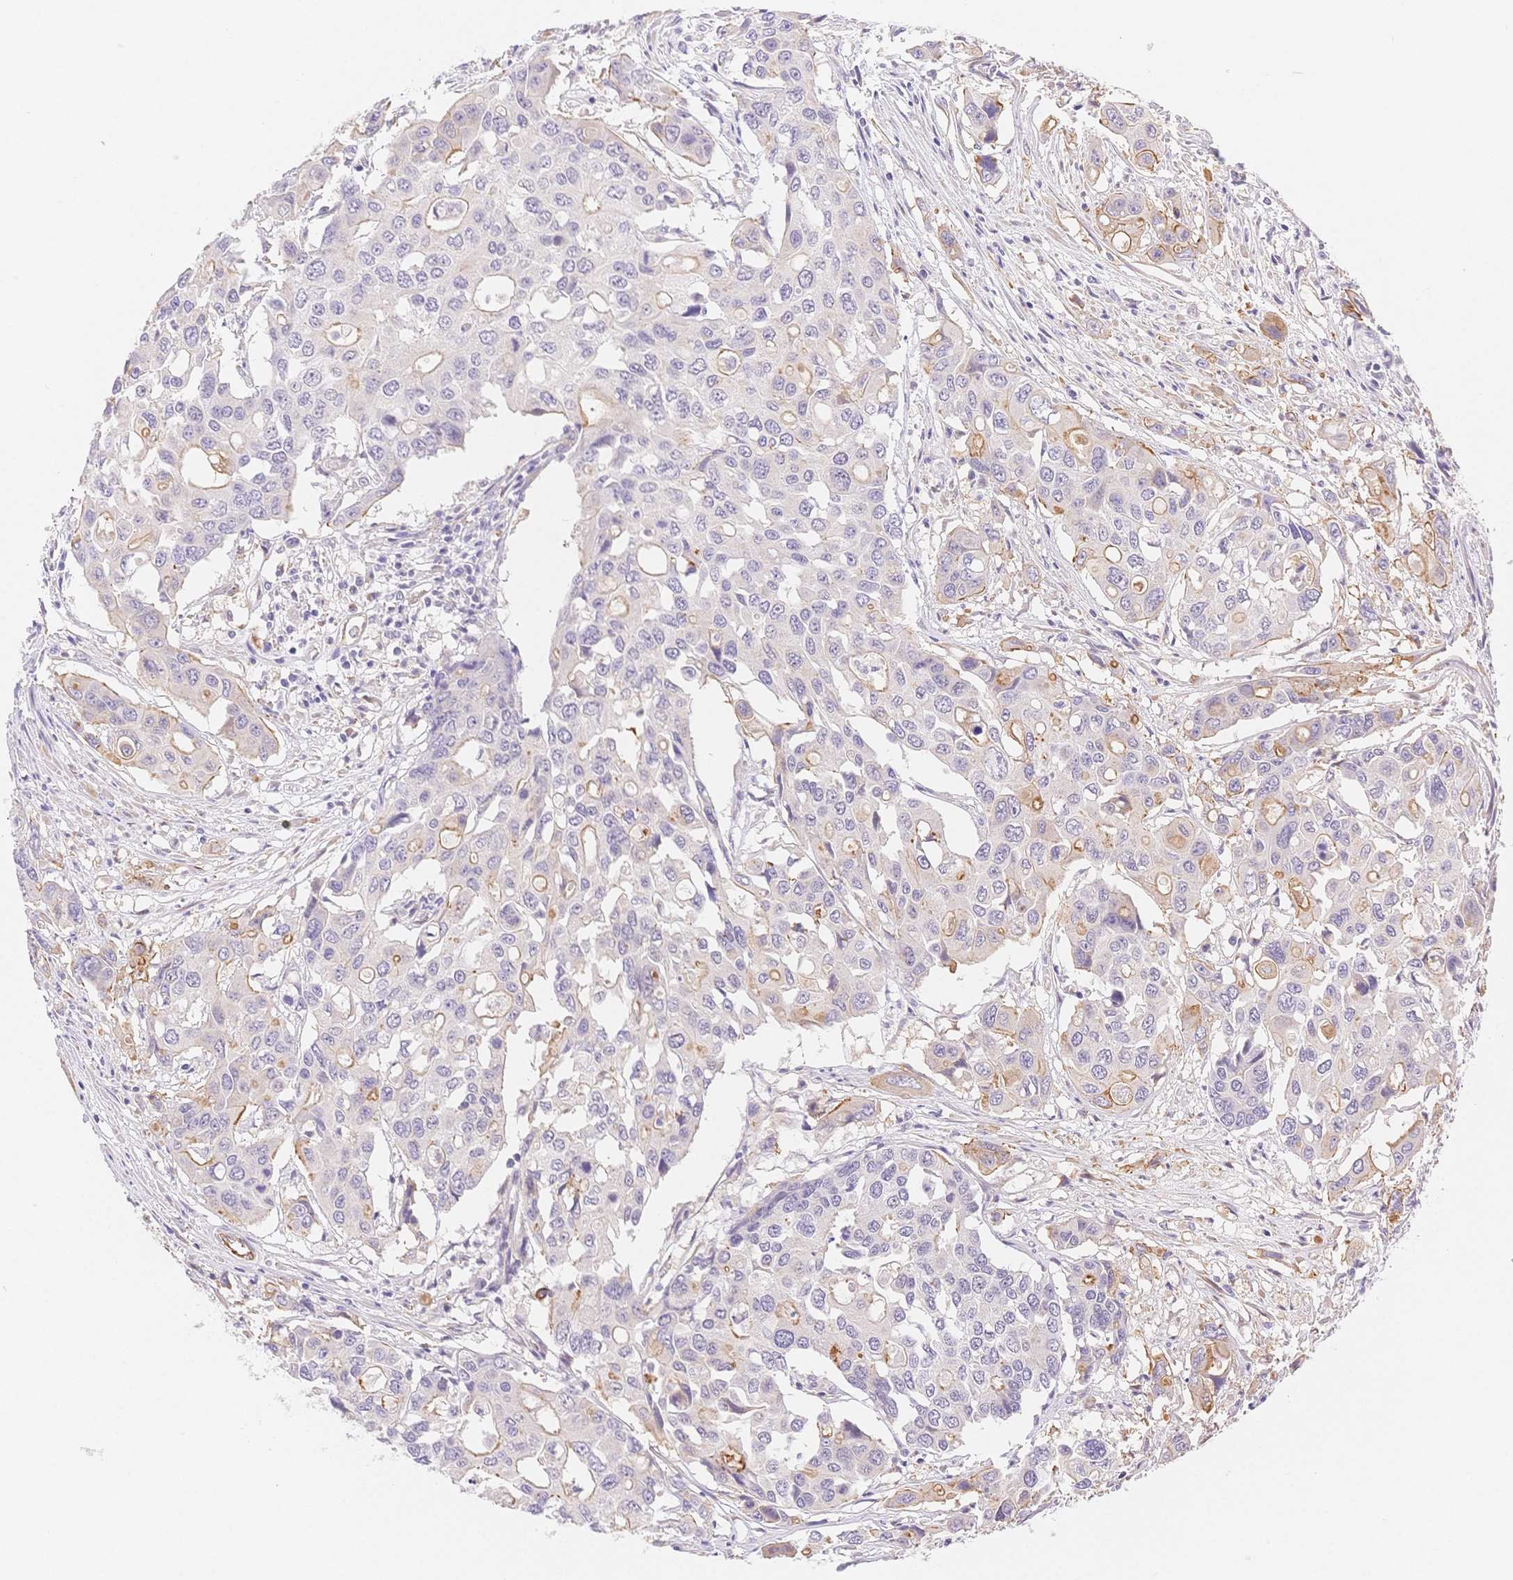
{"staining": {"intensity": "moderate", "quantity": "<25%", "location": "cytoplasmic/membranous"}, "tissue": "colorectal cancer", "cell_type": "Tumor cells", "image_type": "cancer", "snomed": [{"axis": "morphology", "description": "Adenocarcinoma, NOS"}, {"axis": "topography", "description": "Colon"}], "caption": "Tumor cells show low levels of moderate cytoplasmic/membranous staining in approximately <25% of cells in colorectal cancer.", "gene": "CSN1S1", "patient": {"sex": "male", "age": 77}}